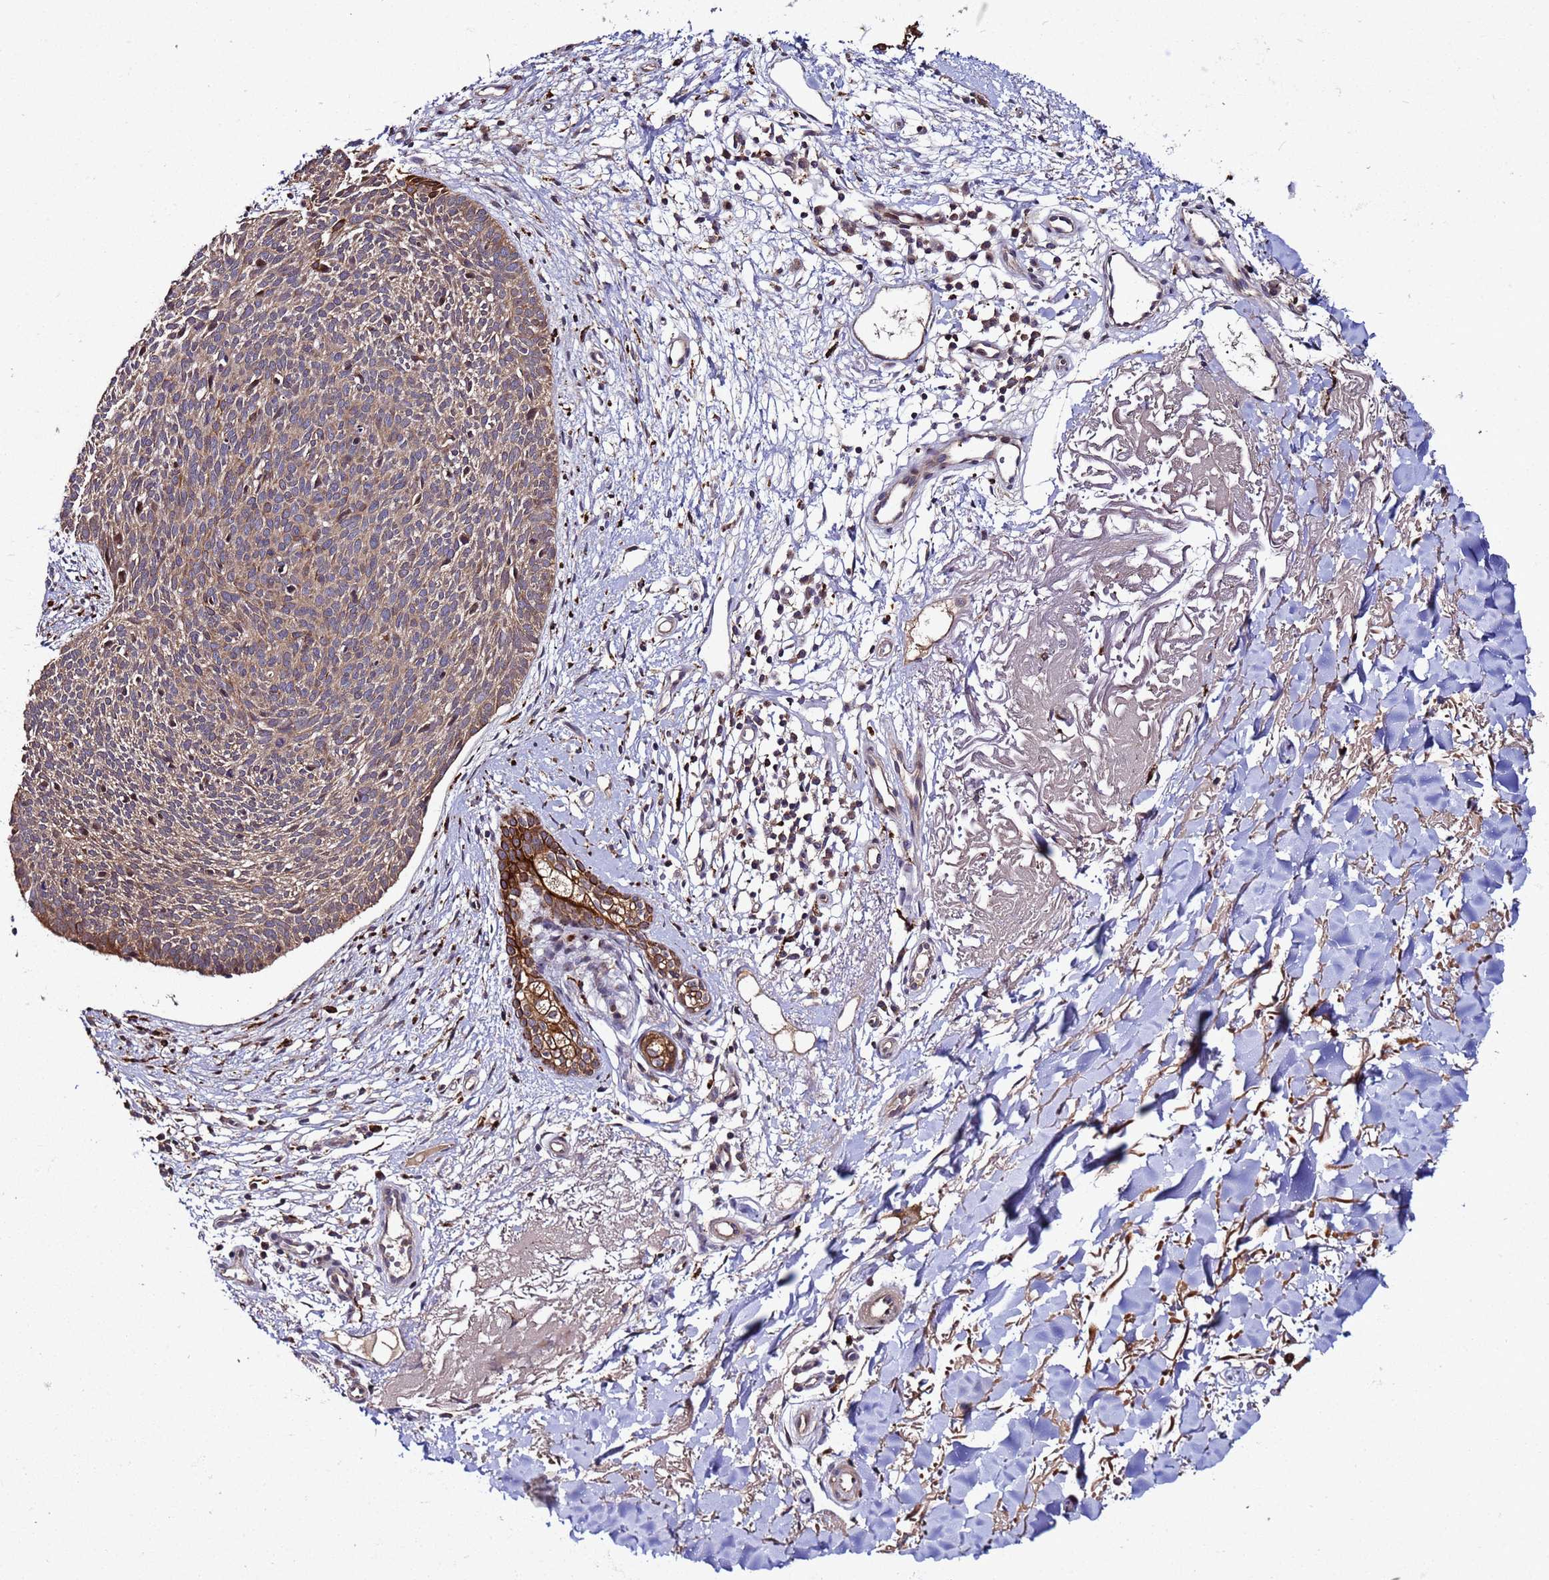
{"staining": {"intensity": "moderate", "quantity": "25%-75%", "location": "cytoplasmic/membranous"}, "tissue": "skin cancer", "cell_type": "Tumor cells", "image_type": "cancer", "snomed": [{"axis": "morphology", "description": "Basal cell carcinoma"}, {"axis": "topography", "description": "Skin"}], "caption": "Immunohistochemistry (IHC) of human skin basal cell carcinoma shows medium levels of moderate cytoplasmic/membranous staining in about 25%-75% of tumor cells.", "gene": "PLXDC2", "patient": {"sex": "male", "age": 84}}